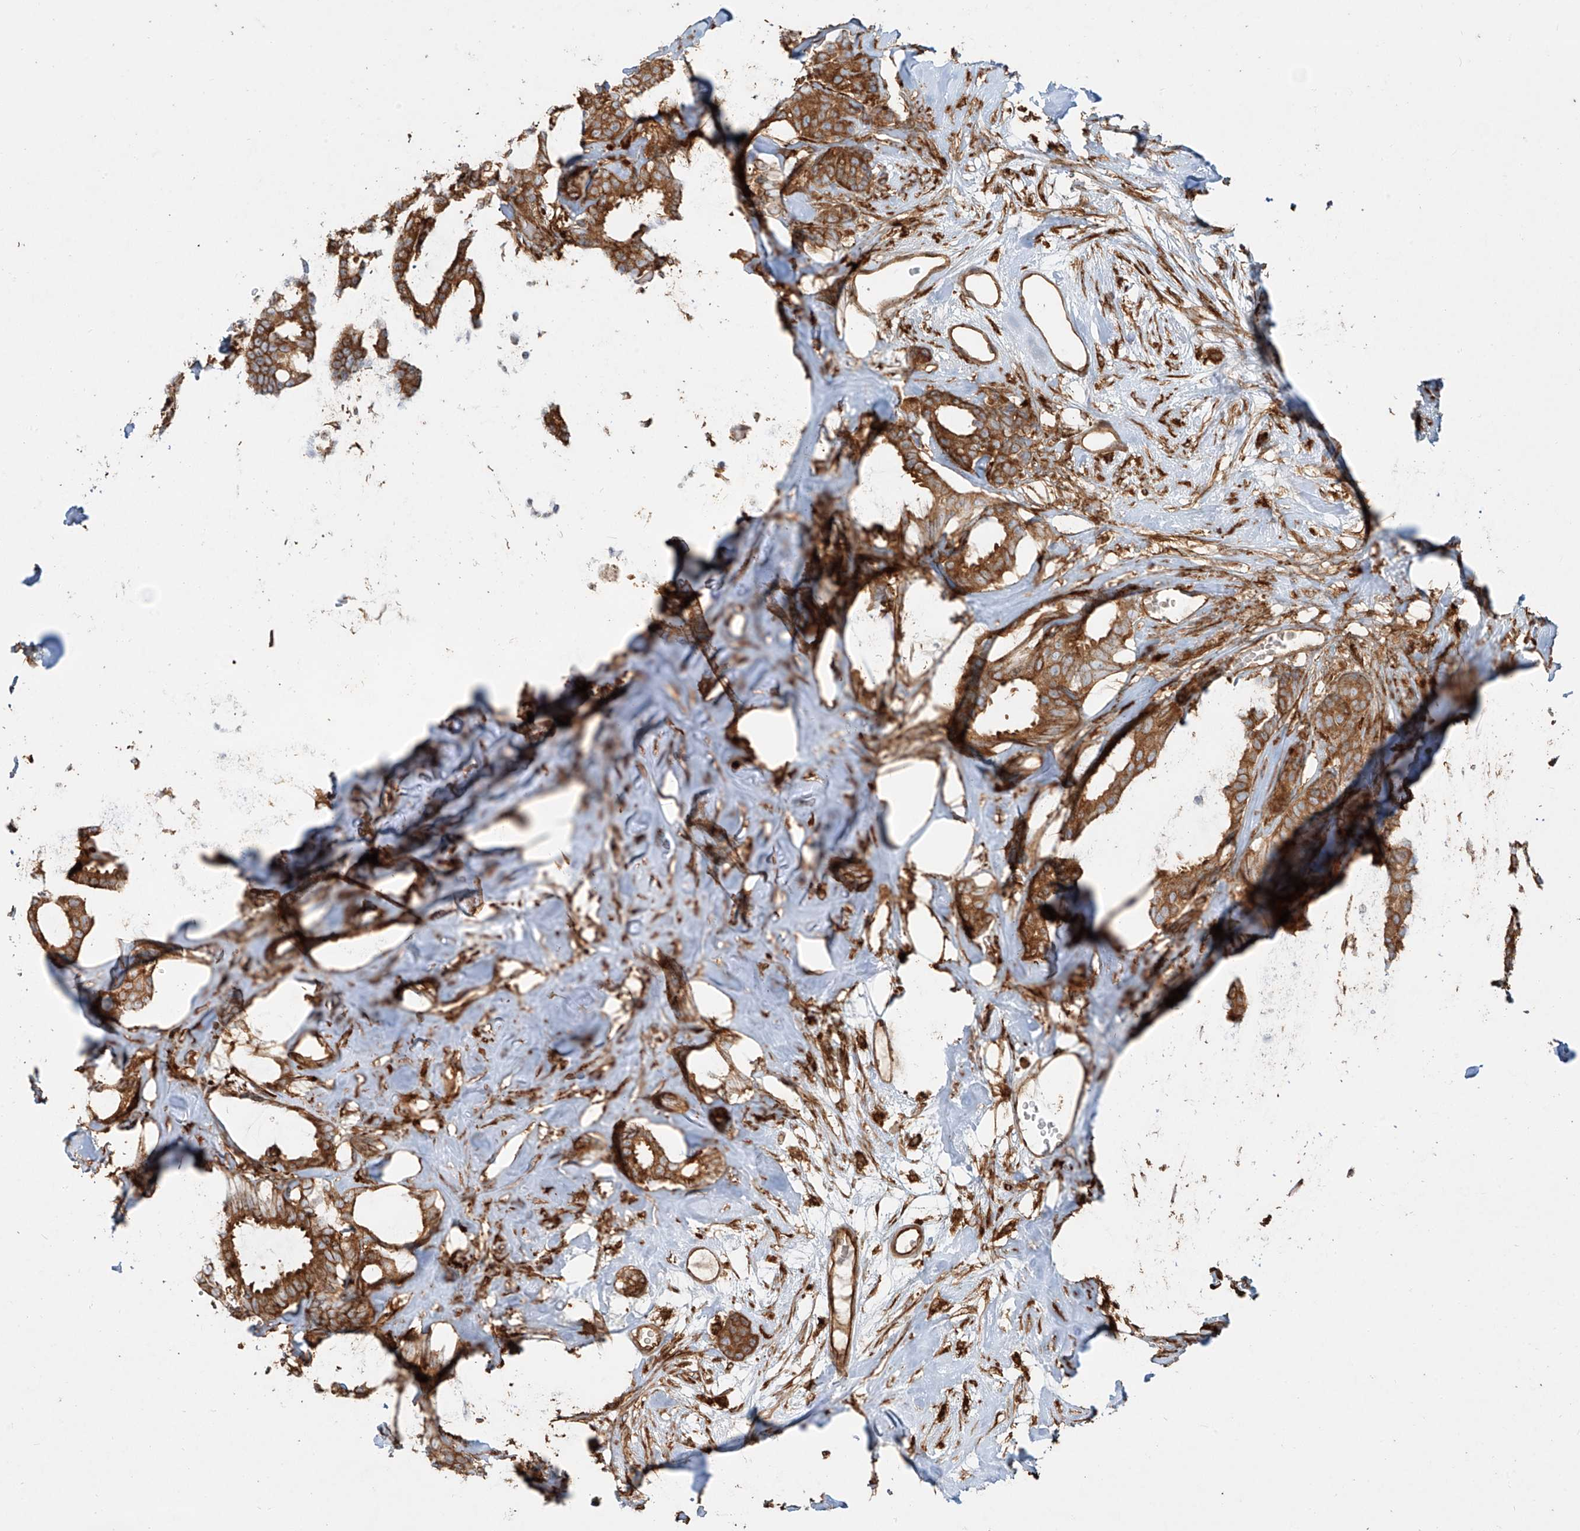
{"staining": {"intensity": "strong", "quantity": ">75%", "location": "cytoplasmic/membranous"}, "tissue": "breast cancer", "cell_type": "Tumor cells", "image_type": "cancer", "snomed": [{"axis": "morphology", "description": "Duct carcinoma"}, {"axis": "topography", "description": "Breast"}], "caption": "Immunohistochemistry (IHC) image of neoplastic tissue: breast cancer stained using immunohistochemistry exhibits high levels of strong protein expression localized specifically in the cytoplasmic/membranous of tumor cells, appearing as a cytoplasmic/membranous brown color.", "gene": "SNX9", "patient": {"sex": "female", "age": 87}}